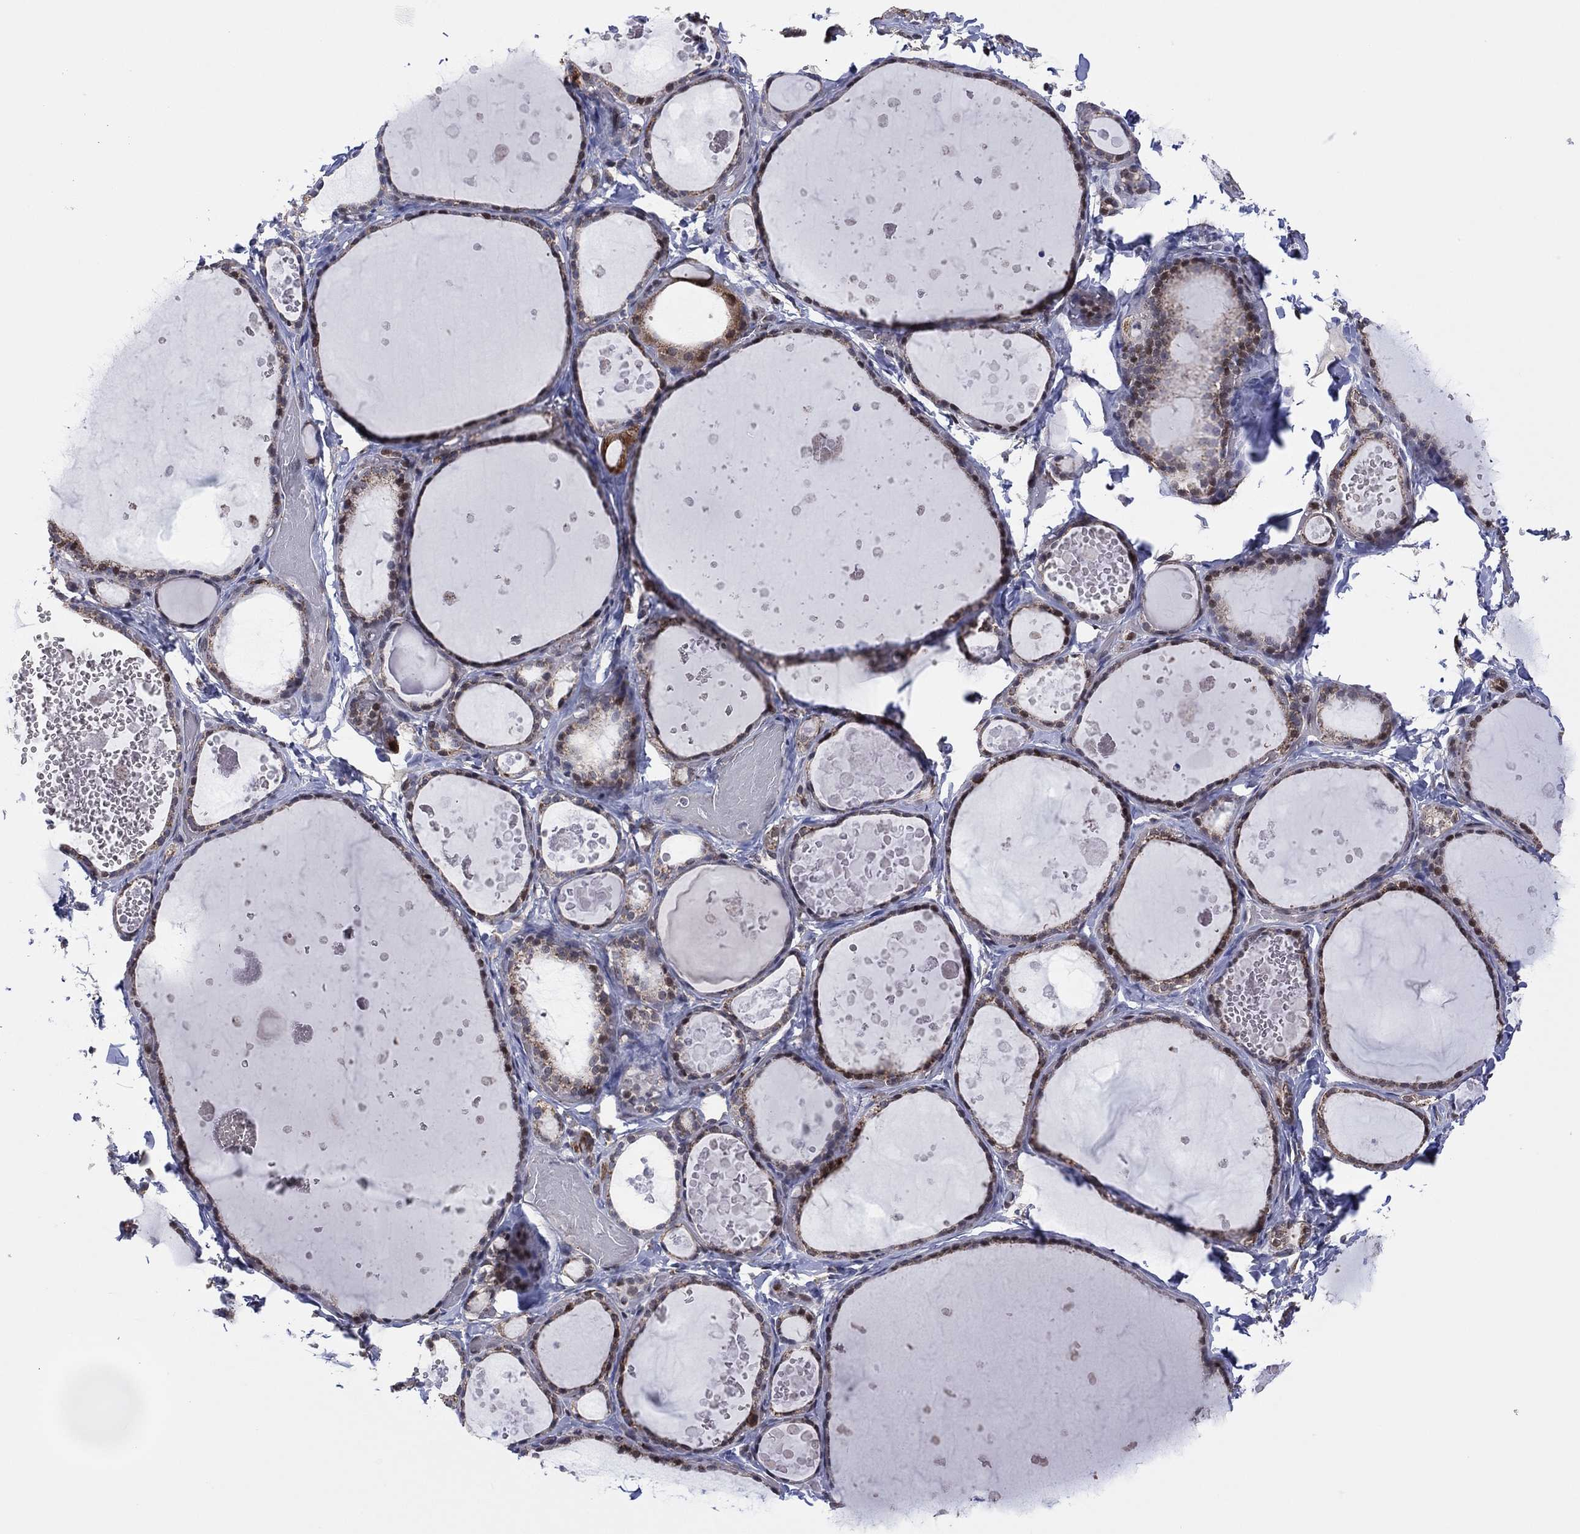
{"staining": {"intensity": "moderate", "quantity": "<25%", "location": "nuclear"}, "tissue": "thyroid gland", "cell_type": "Glandular cells", "image_type": "normal", "snomed": [{"axis": "morphology", "description": "Normal tissue, NOS"}, {"axis": "topography", "description": "Thyroid gland"}], "caption": "A high-resolution micrograph shows immunohistochemistry (IHC) staining of unremarkable thyroid gland, which displays moderate nuclear expression in about <25% of glandular cells. (IHC, brightfield microscopy, high magnification).", "gene": "PIDD1", "patient": {"sex": "female", "age": 56}}